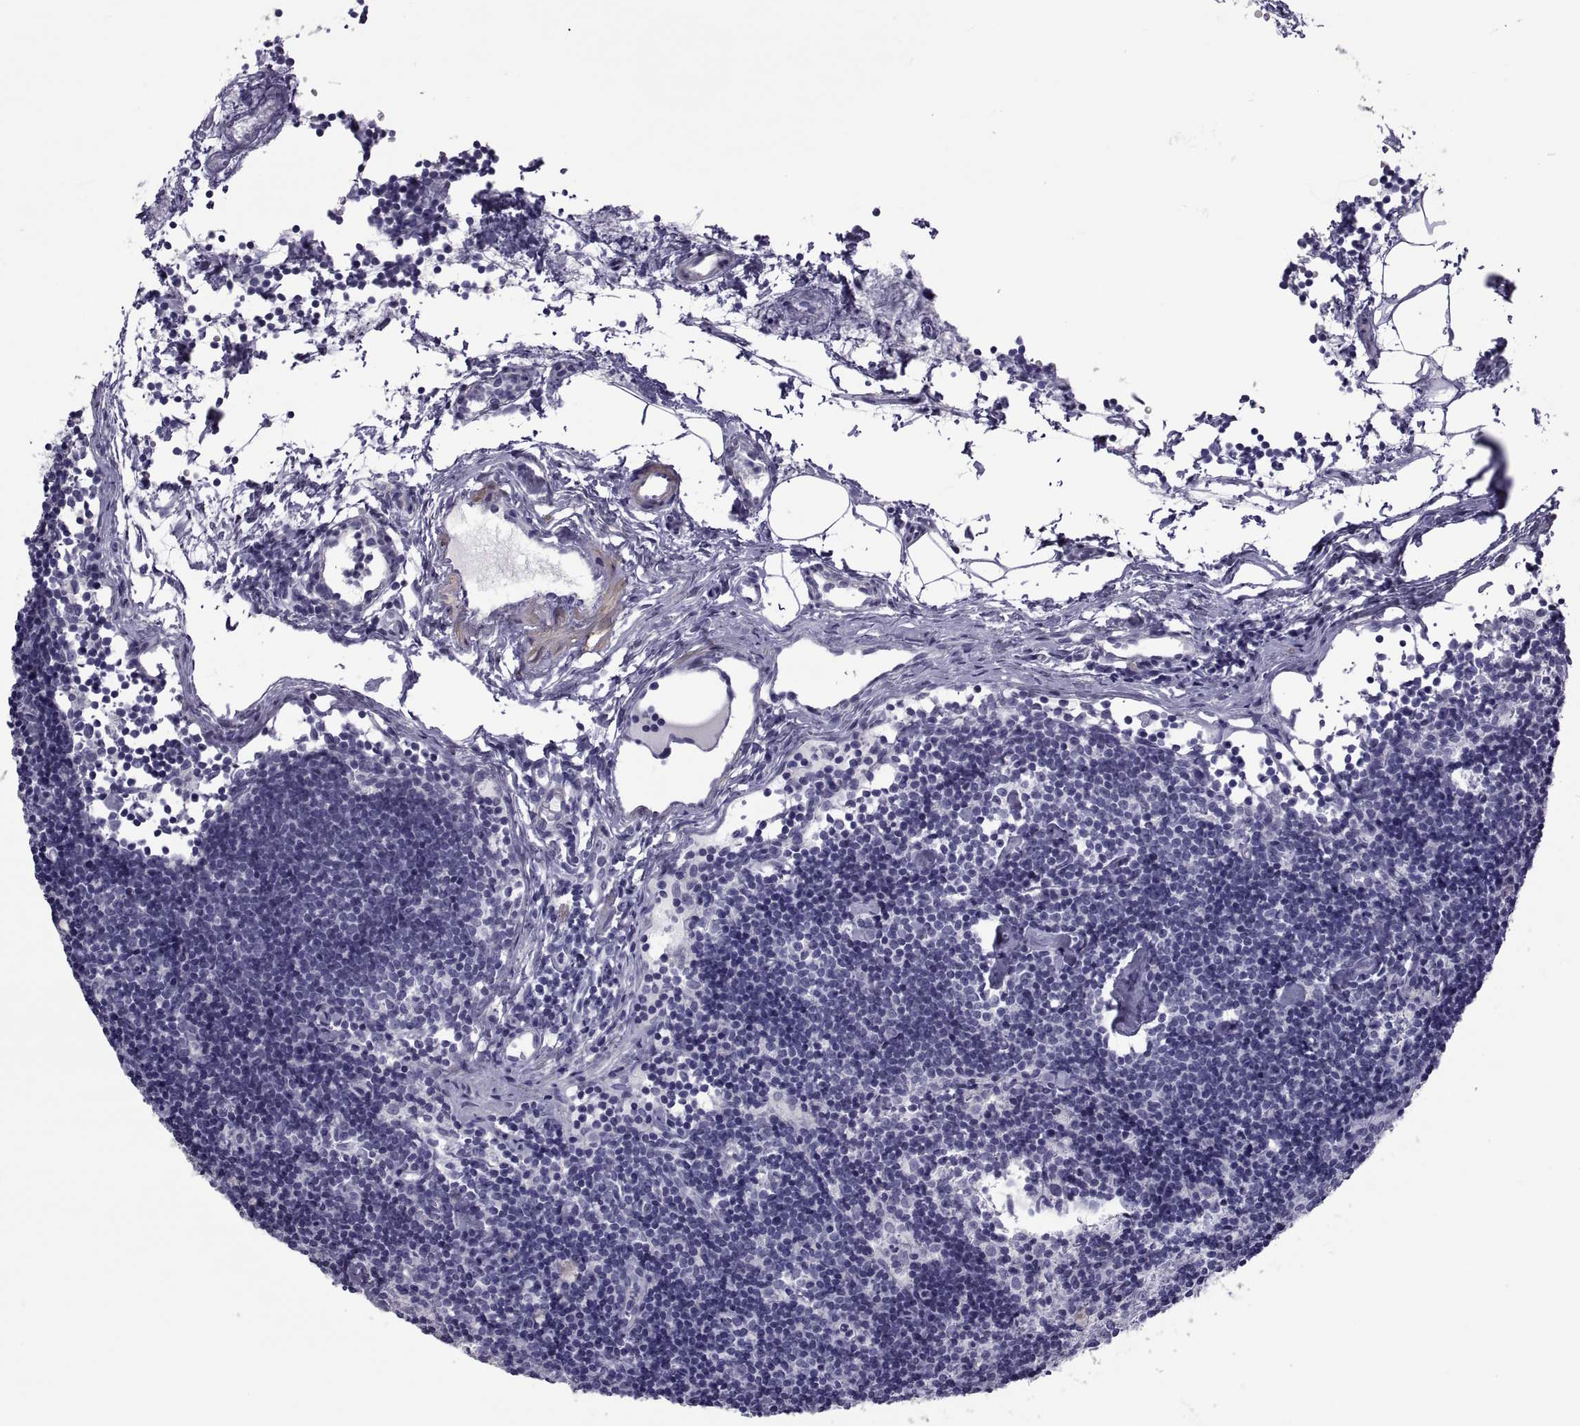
{"staining": {"intensity": "negative", "quantity": "none", "location": "none"}, "tissue": "lymph node", "cell_type": "Germinal center cells", "image_type": "normal", "snomed": [{"axis": "morphology", "description": "Normal tissue, NOS"}, {"axis": "topography", "description": "Lymph node"}], "caption": "Immunohistochemistry micrograph of normal lymph node stained for a protein (brown), which shows no positivity in germinal center cells.", "gene": "MAGEB1", "patient": {"sex": "female", "age": 42}}